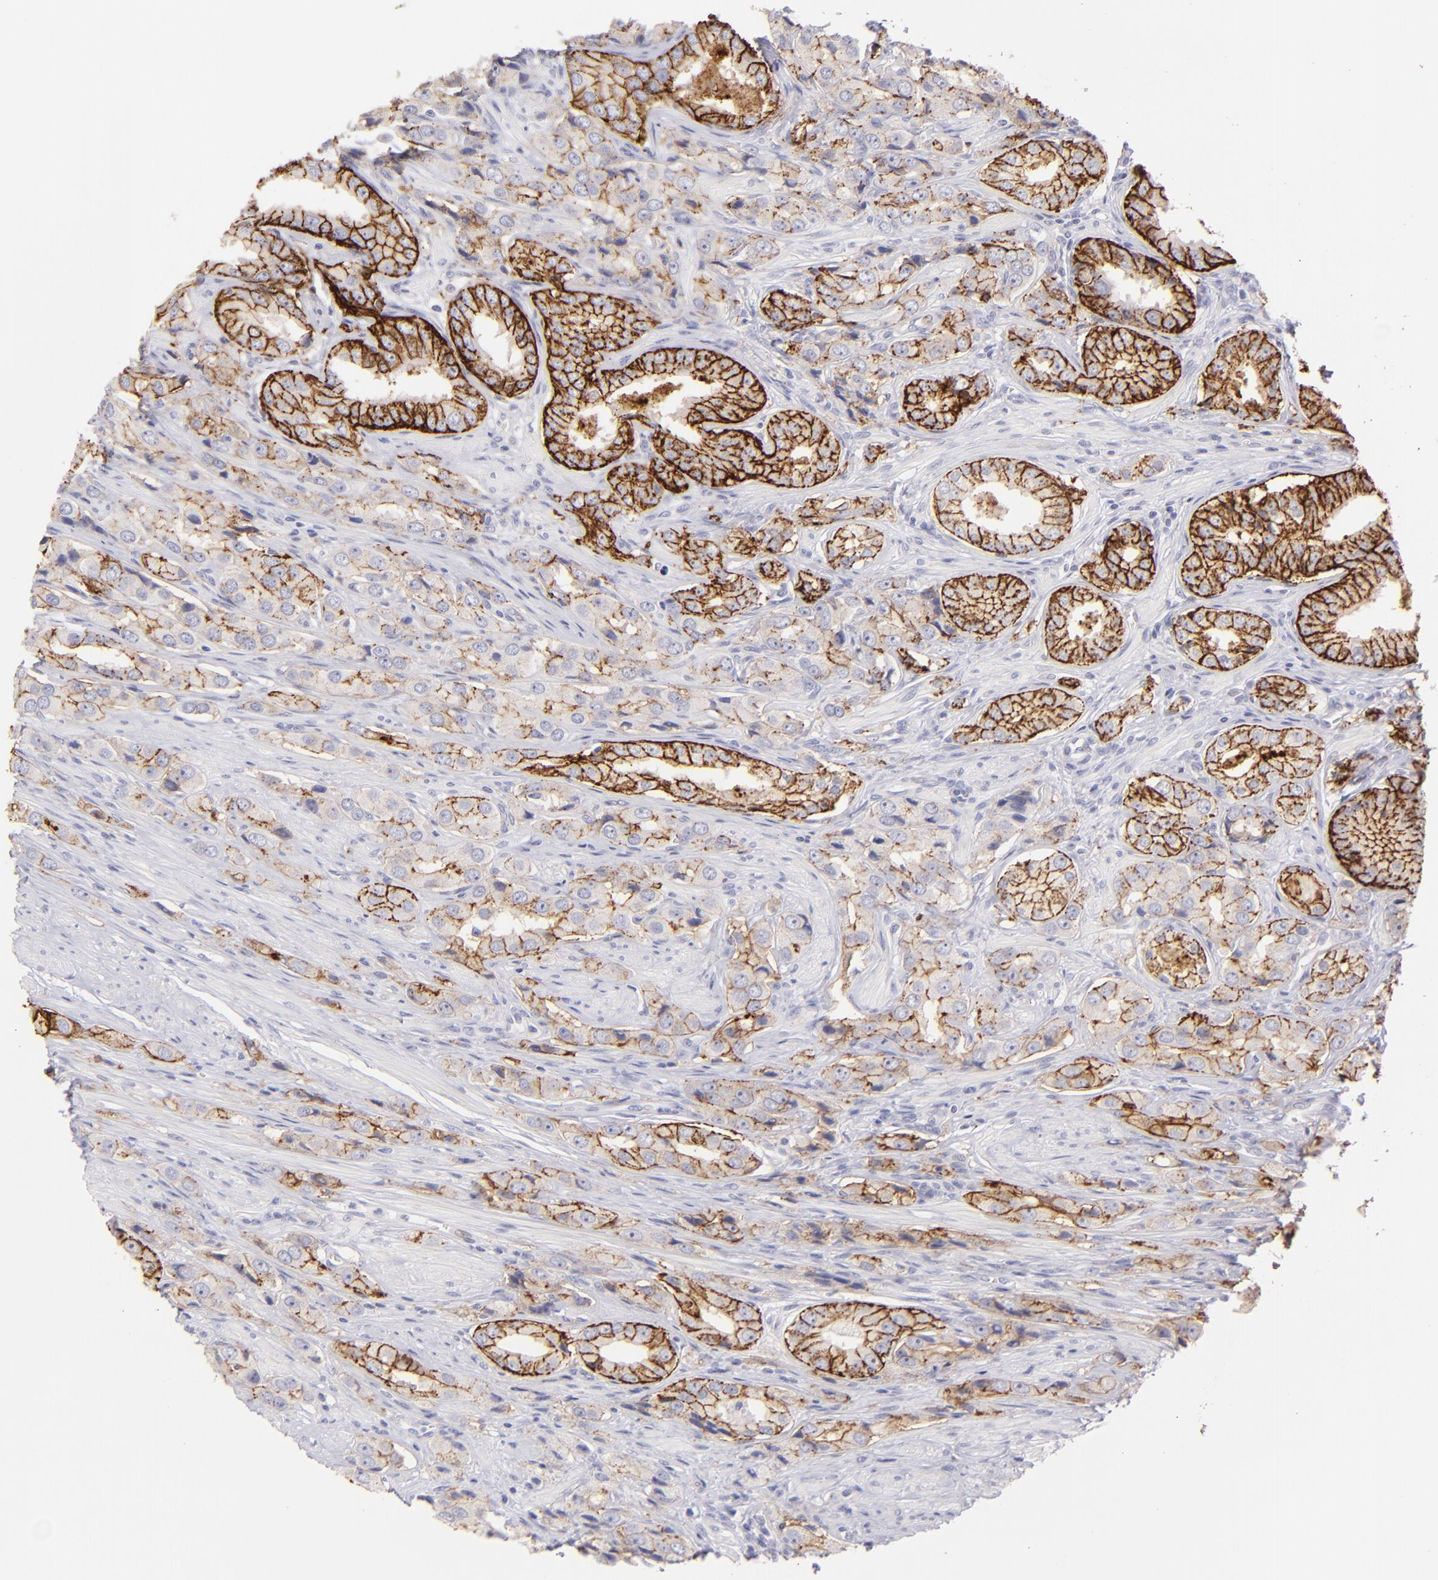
{"staining": {"intensity": "moderate", "quantity": ">75%", "location": "cytoplasmic/membranous"}, "tissue": "prostate cancer", "cell_type": "Tumor cells", "image_type": "cancer", "snomed": [{"axis": "morphology", "description": "Adenocarcinoma, Medium grade"}, {"axis": "topography", "description": "Prostate"}], "caption": "Medium-grade adenocarcinoma (prostate) tissue shows moderate cytoplasmic/membranous expression in about >75% of tumor cells", "gene": "CLDN4", "patient": {"sex": "male", "age": 53}}